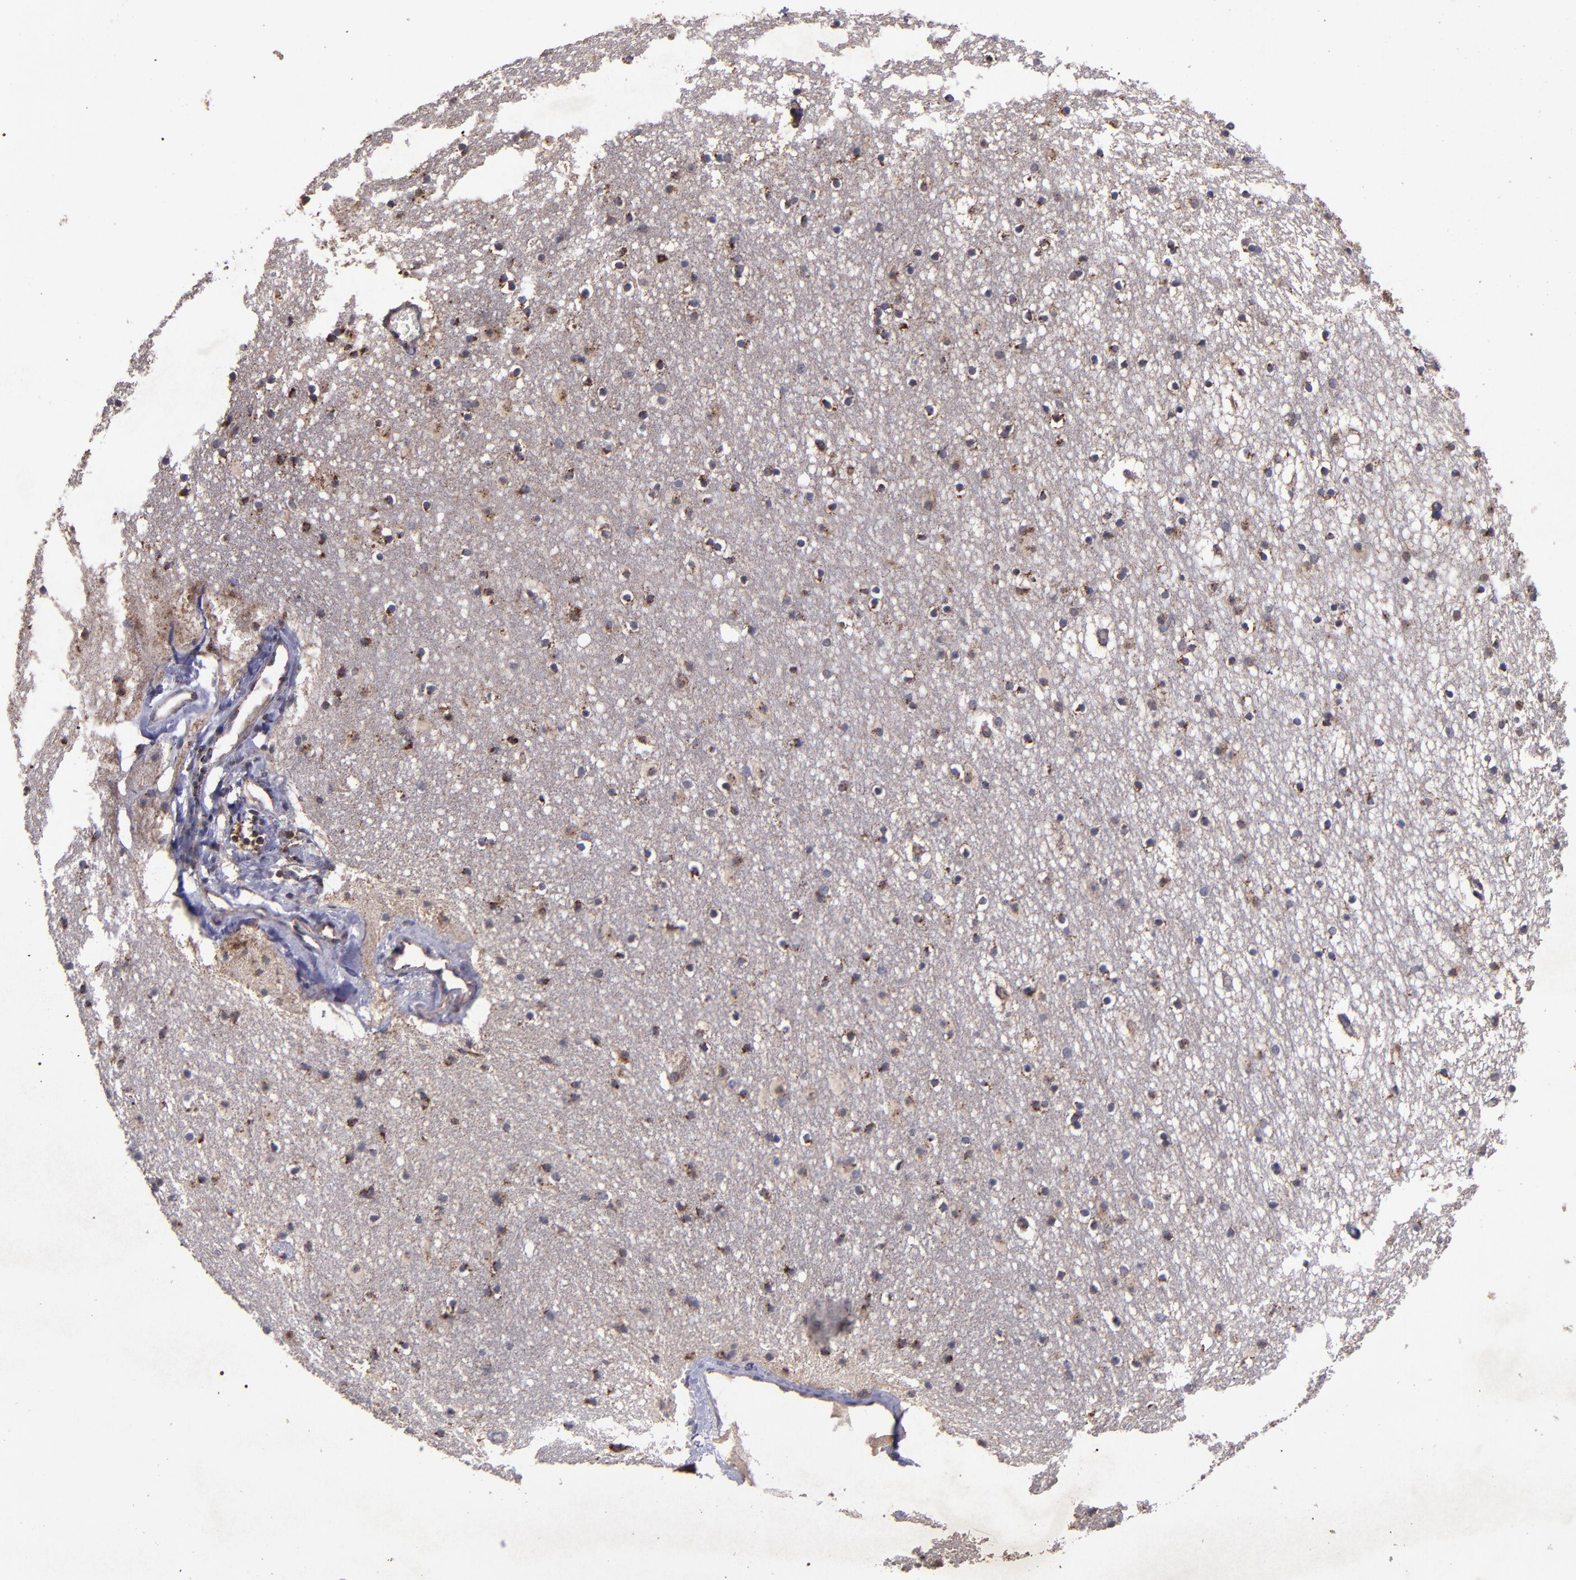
{"staining": {"intensity": "weak", "quantity": "25%-75%", "location": "cytoplasmic/membranous"}, "tissue": "caudate", "cell_type": "Glial cells", "image_type": "normal", "snomed": [{"axis": "morphology", "description": "Normal tissue, NOS"}, {"axis": "topography", "description": "Lateral ventricle wall"}], "caption": "Weak cytoplasmic/membranous expression for a protein is identified in about 25%-75% of glial cells of benign caudate using immunohistochemistry (IHC).", "gene": "TIMM9", "patient": {"sex": "male", "age": 45}}